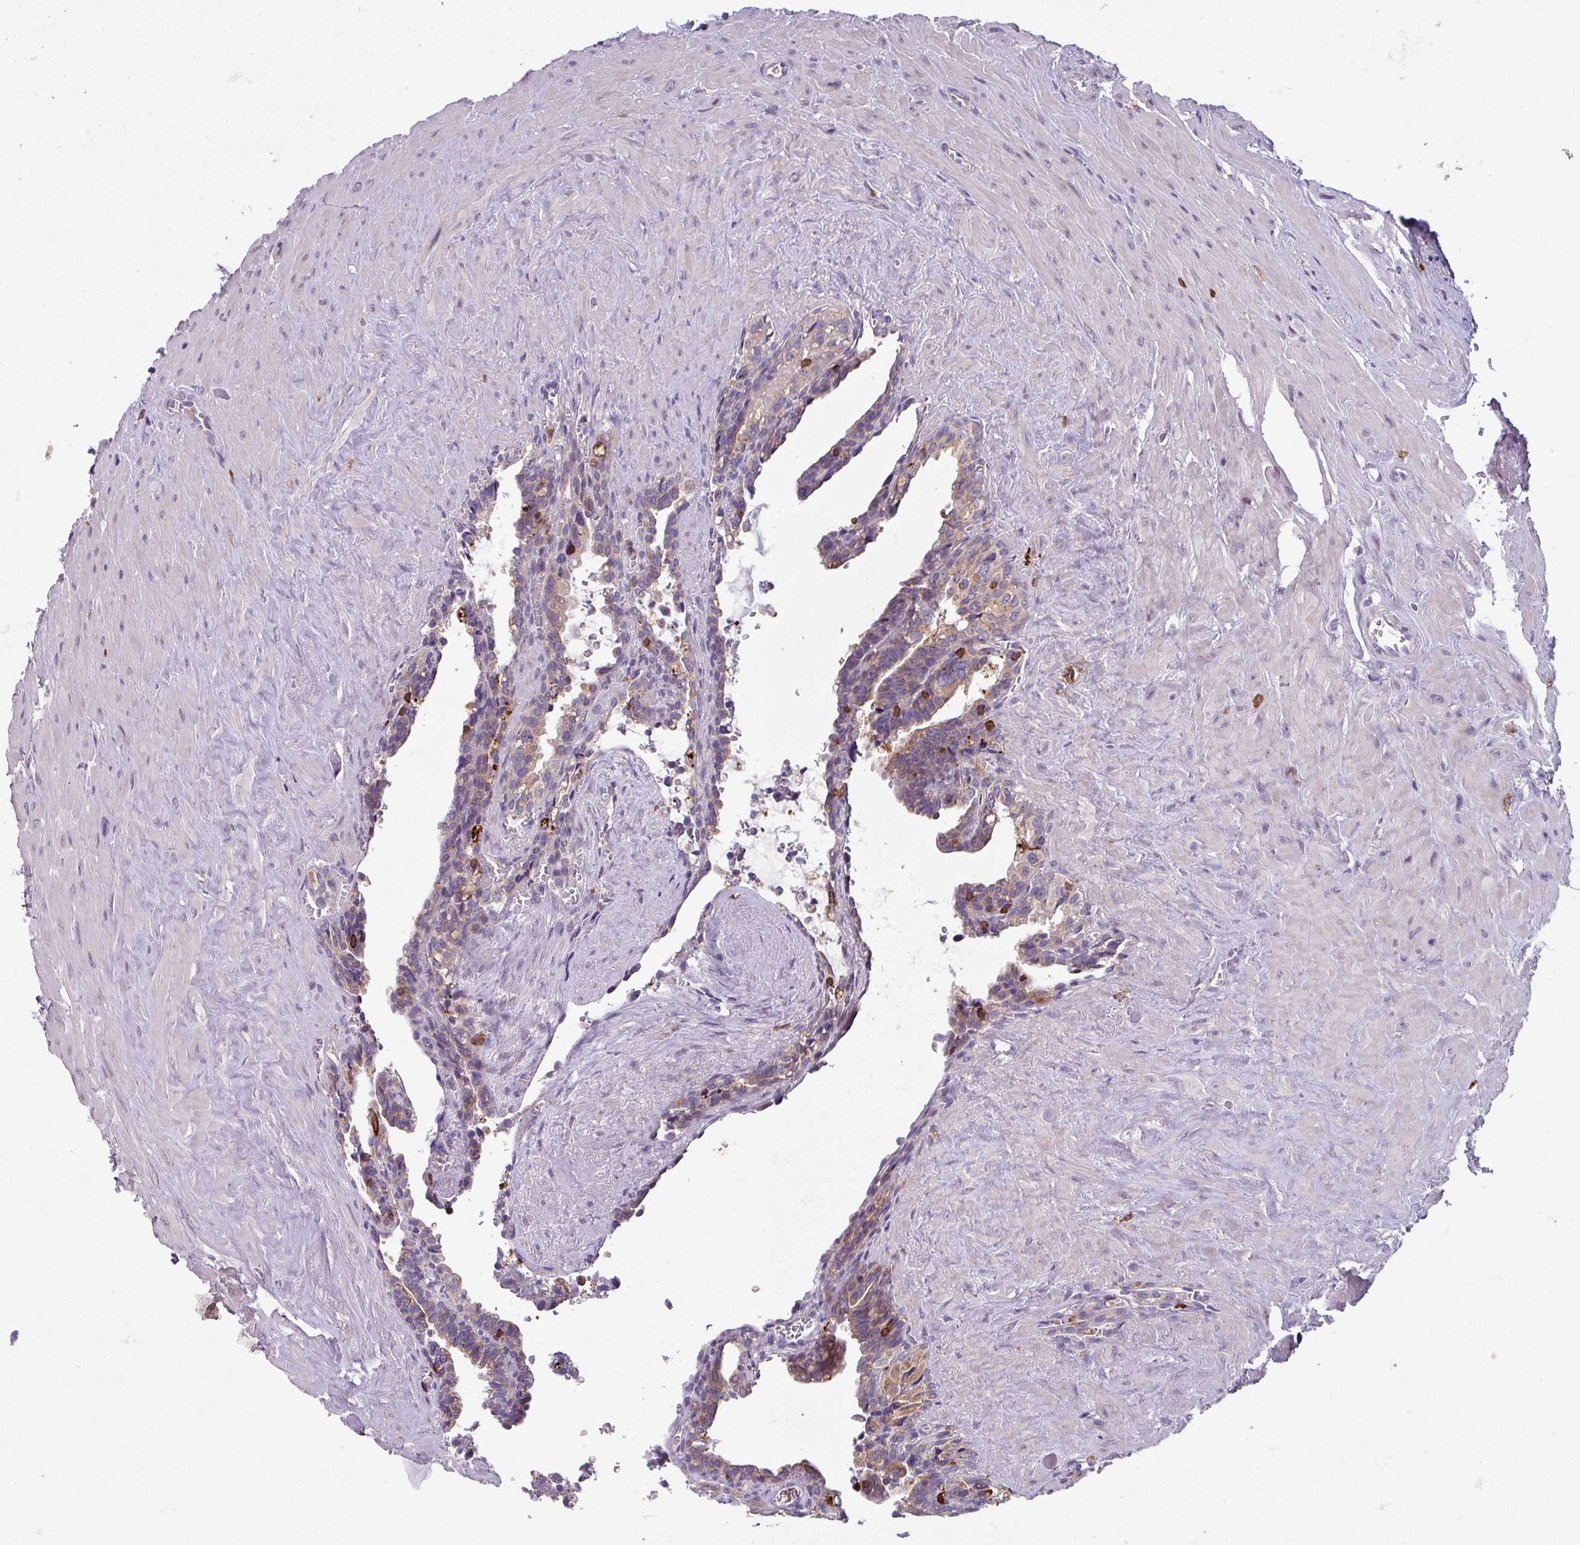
{"staining": {"intensity": "moderate", "quantity": "25%-75%", "location": "cytoplasmic/membranous"}, "tissue": "seminal vesicle", "cell_type": "Glandular cells", "image_type": "normal", "snomed": [{"axis": "morphology", "description": "Normal tissue, NOS"}, {"axis": "topography", "description": "Seminal veicle"}], "caption": "A micrograph showing moderate cytoplasmic/membranous expression in approximately 25%-75% of glandular cells in benign seminal vesicle, as visualized by brown immunohistochemical staining.", "gene": "NEDD9", "patient": {"sex": "male", "age": 68}}